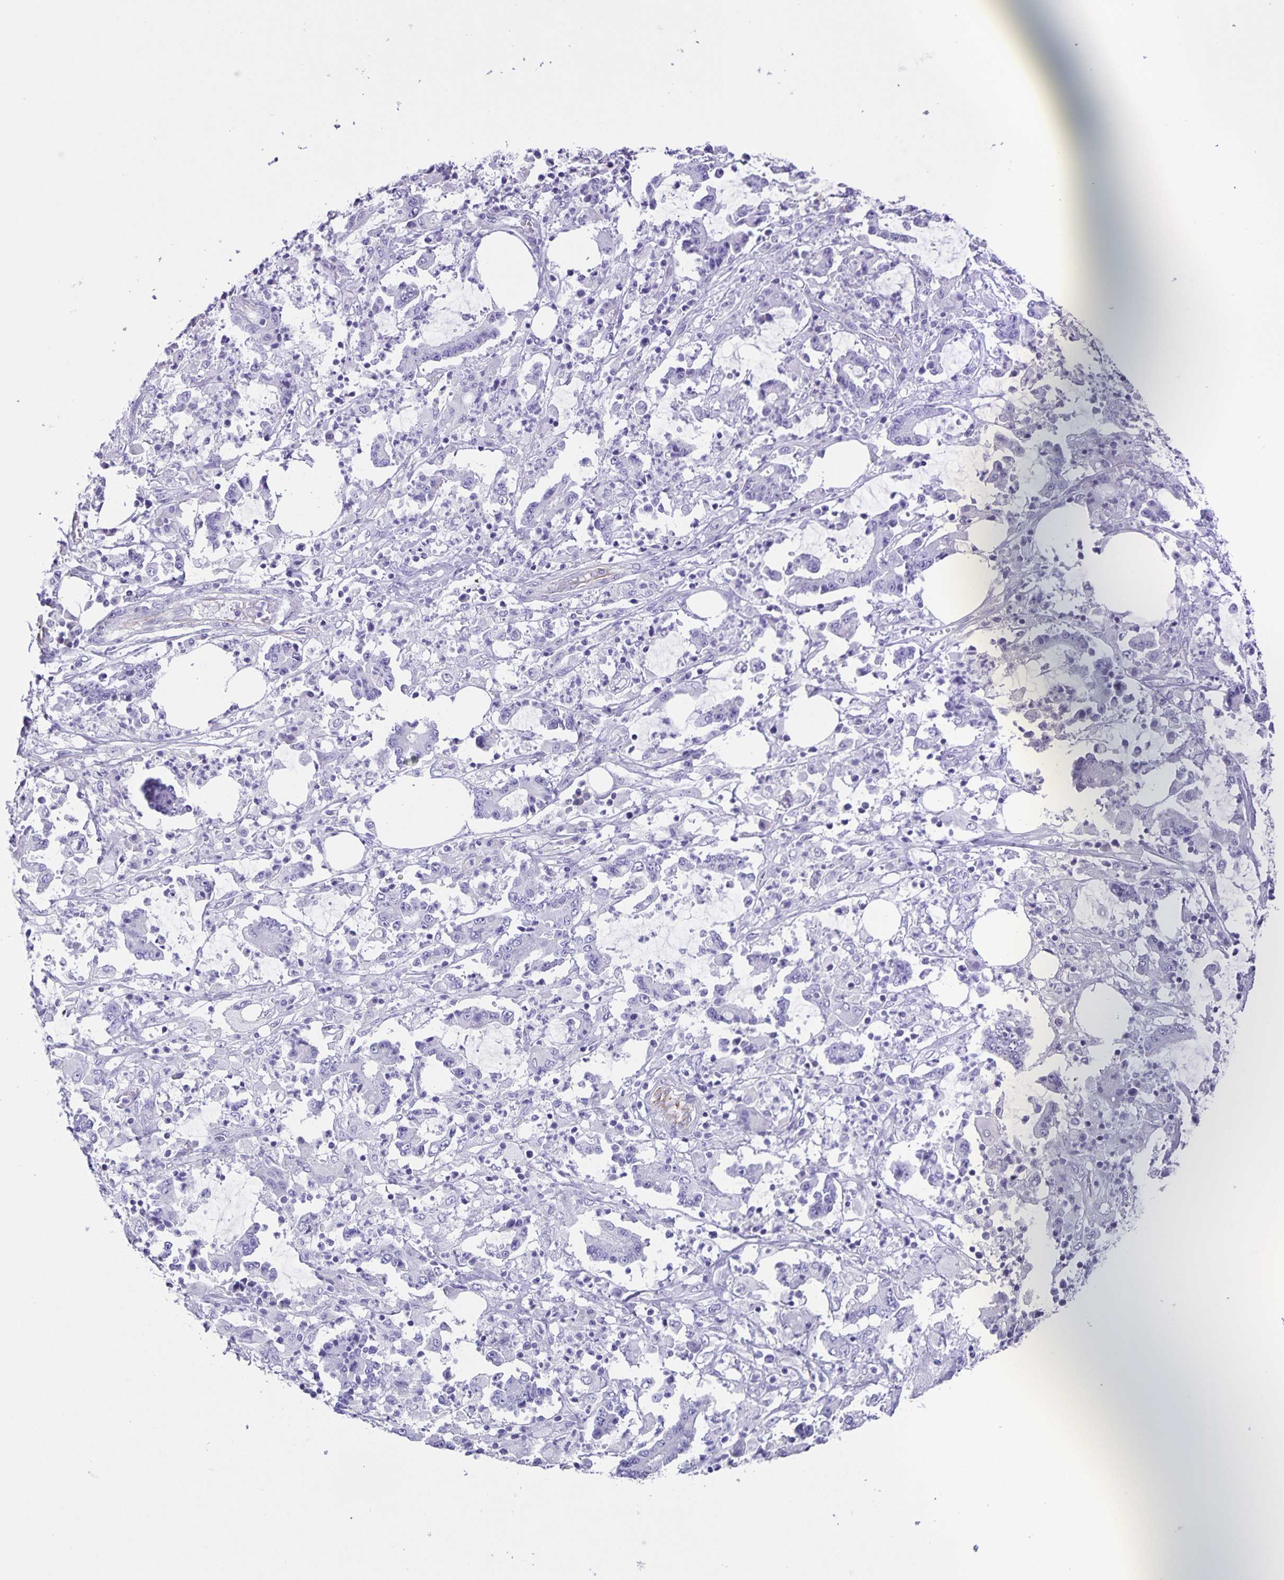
{"staining": {"intensity": "negative", "quantity": "none", "location": "none"}, "tissue": "stomach cancer", "cell_type": "Tumor cells", "image_type": "cancer", "snomed": [{"axis": "morphology", "description": "Adenocarcinoma, NOS"}, {"axis": "topography", "description": "Stomach, upper"}], "caption": "Immunohistochemical staining of human stomach adenocarcinoma exhibits no significant positivity in tumor cells.", "gene": "UBQLN3", "patient": {"sex": "male", "age": 68}}